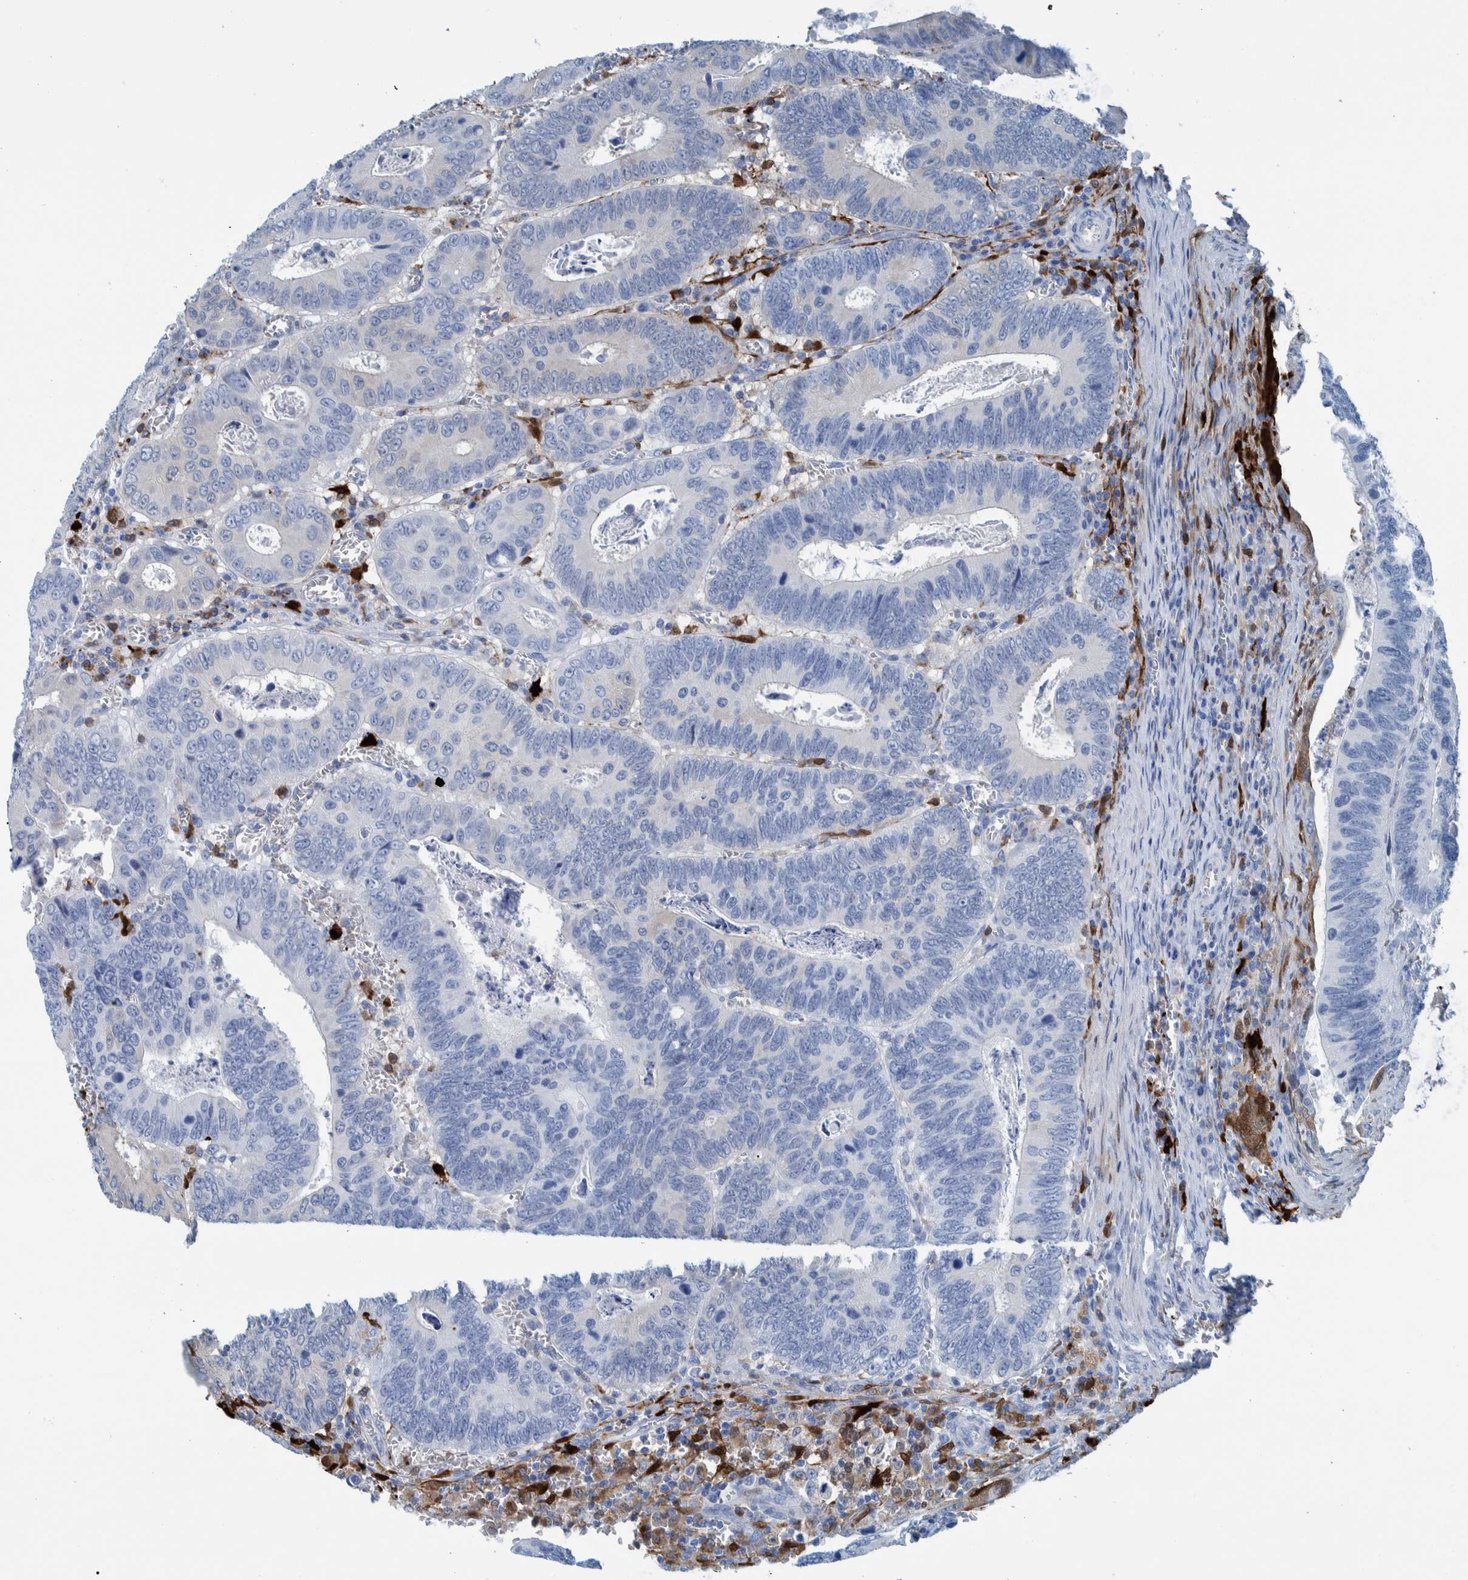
{"staining": {"intensity": "negative", "quantity": "none", "location": "none"}, "tissue": "colorectal cancer", "cell_type": "Tumor cells", "image_type": "cancer", "snomed": [{"axis": "morphology", "description": "Inflammation, NOS"}, {"axis": "morphology", "description": "Adenocarcinoma, NOS"}, {"axis": "topography", "description": "Colon"}], "caption": "Immunohistochemistry (IHC) of human colorectal adenocarcinoma exhibits no expression in tumor cells.", "gene": "IDO1", "patient": {"sex": "male", "age": 72}}